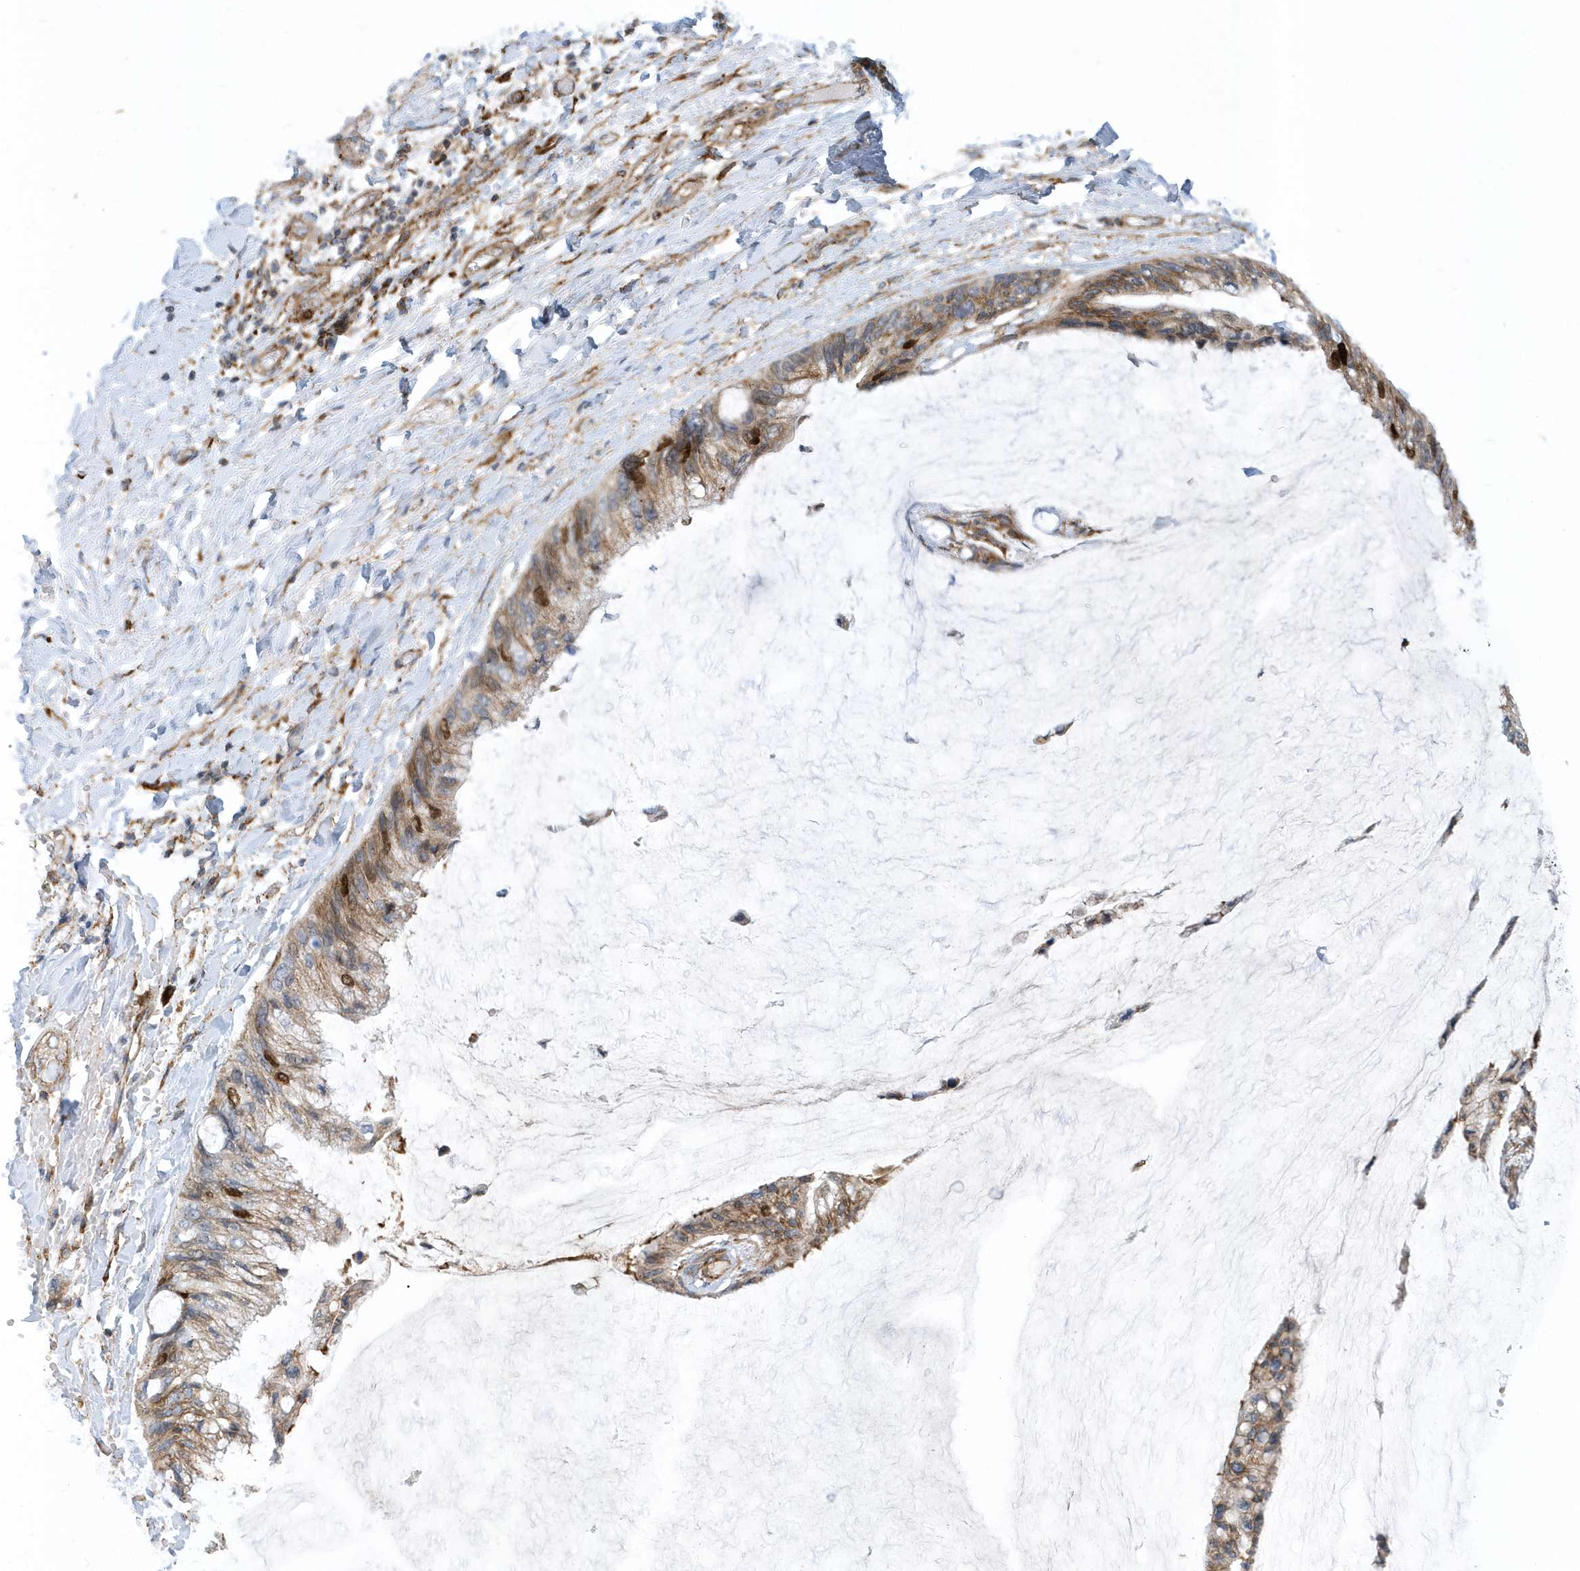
{"staining": {"intensity": "moderate", "quantity": ">75%", "location": "cytoplasmic/membranous,nuclear"}, "tissue": "ovarian cancer", "cell_type": "Tumor cells", "image_type": "cancer", "snomed": [{"axis": "morphology", "description": "Cystadenocarcinoma, mucinous, NOS"}, {"axis": "topography", "description": "Ovary"}], "caption": "Tumor cells show moderate cytoplasmic/membranous and nuclear expression in about >75% of cells in ovarian cancer (mucinous cystadenocarcinoma).", "gene": "HRH4", "patient": {"sex": "female", "age": 39}}